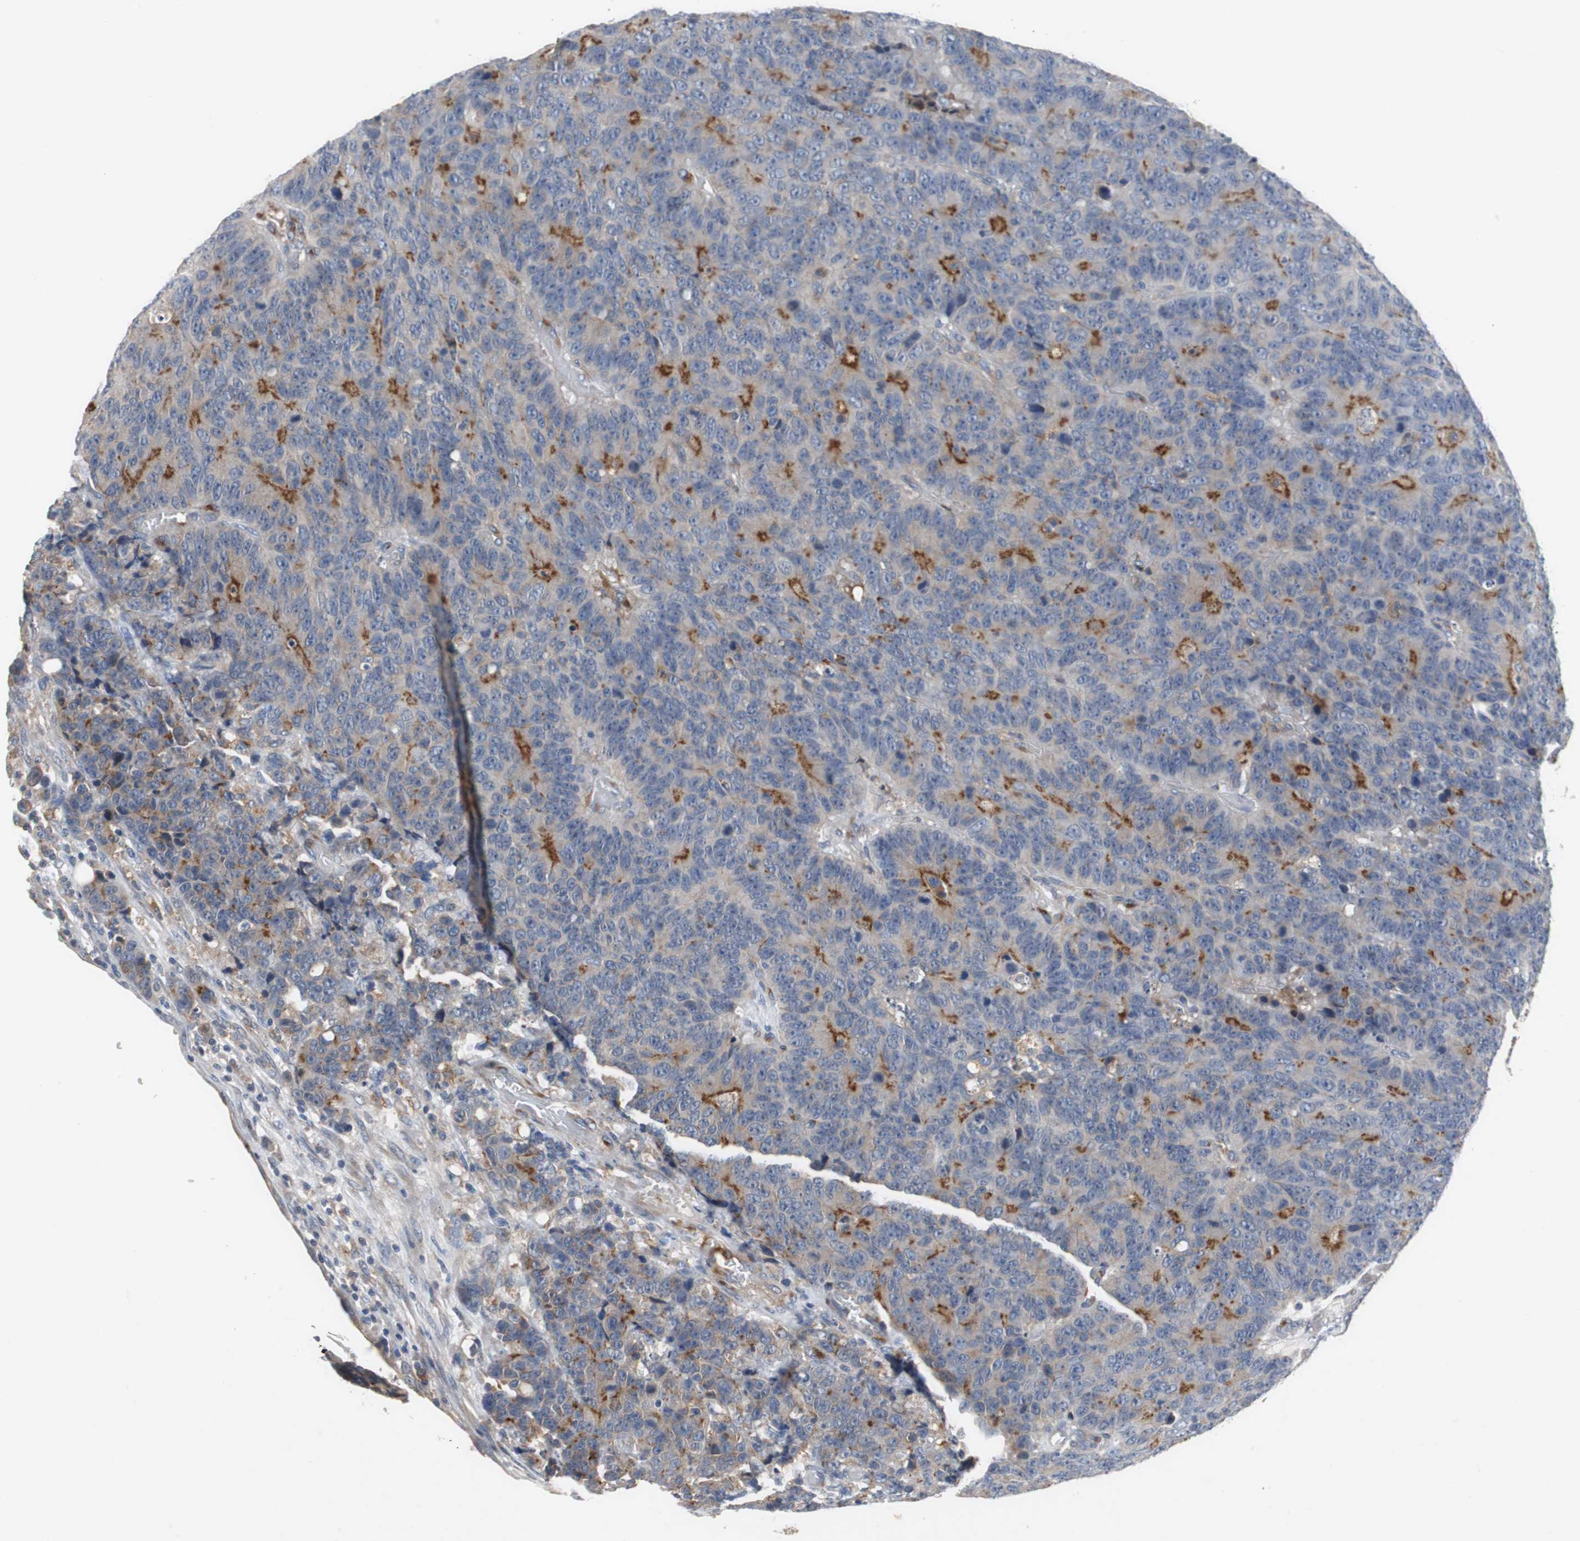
{"staining": {"intensity": "weak", "quantity": "25%-75%", "location": "cytoplasmic/membranous"}, "tissue": "colorectal cancer", "cell_type": "Tumor cells", "image_type": "cancer", "snomed": [{"axis": "morphology", "description": "Adenocarcinoma, NOS"}, {"axis": "topography", "description": "Colon"}], "caption": "IHC micrograph of neoplastic tissue: human colorectal cancer (adenocarcinoma) stained using immunohistochemistry (IHC) demonstrates low levels of weak protein expression localized specifically in the cytoplasmic/membranous of tumor cells, appearing as a cytoplasmic/membranous brown color.", "gene": "SORT1", "patient": {"sex": "female", "age": 86}}